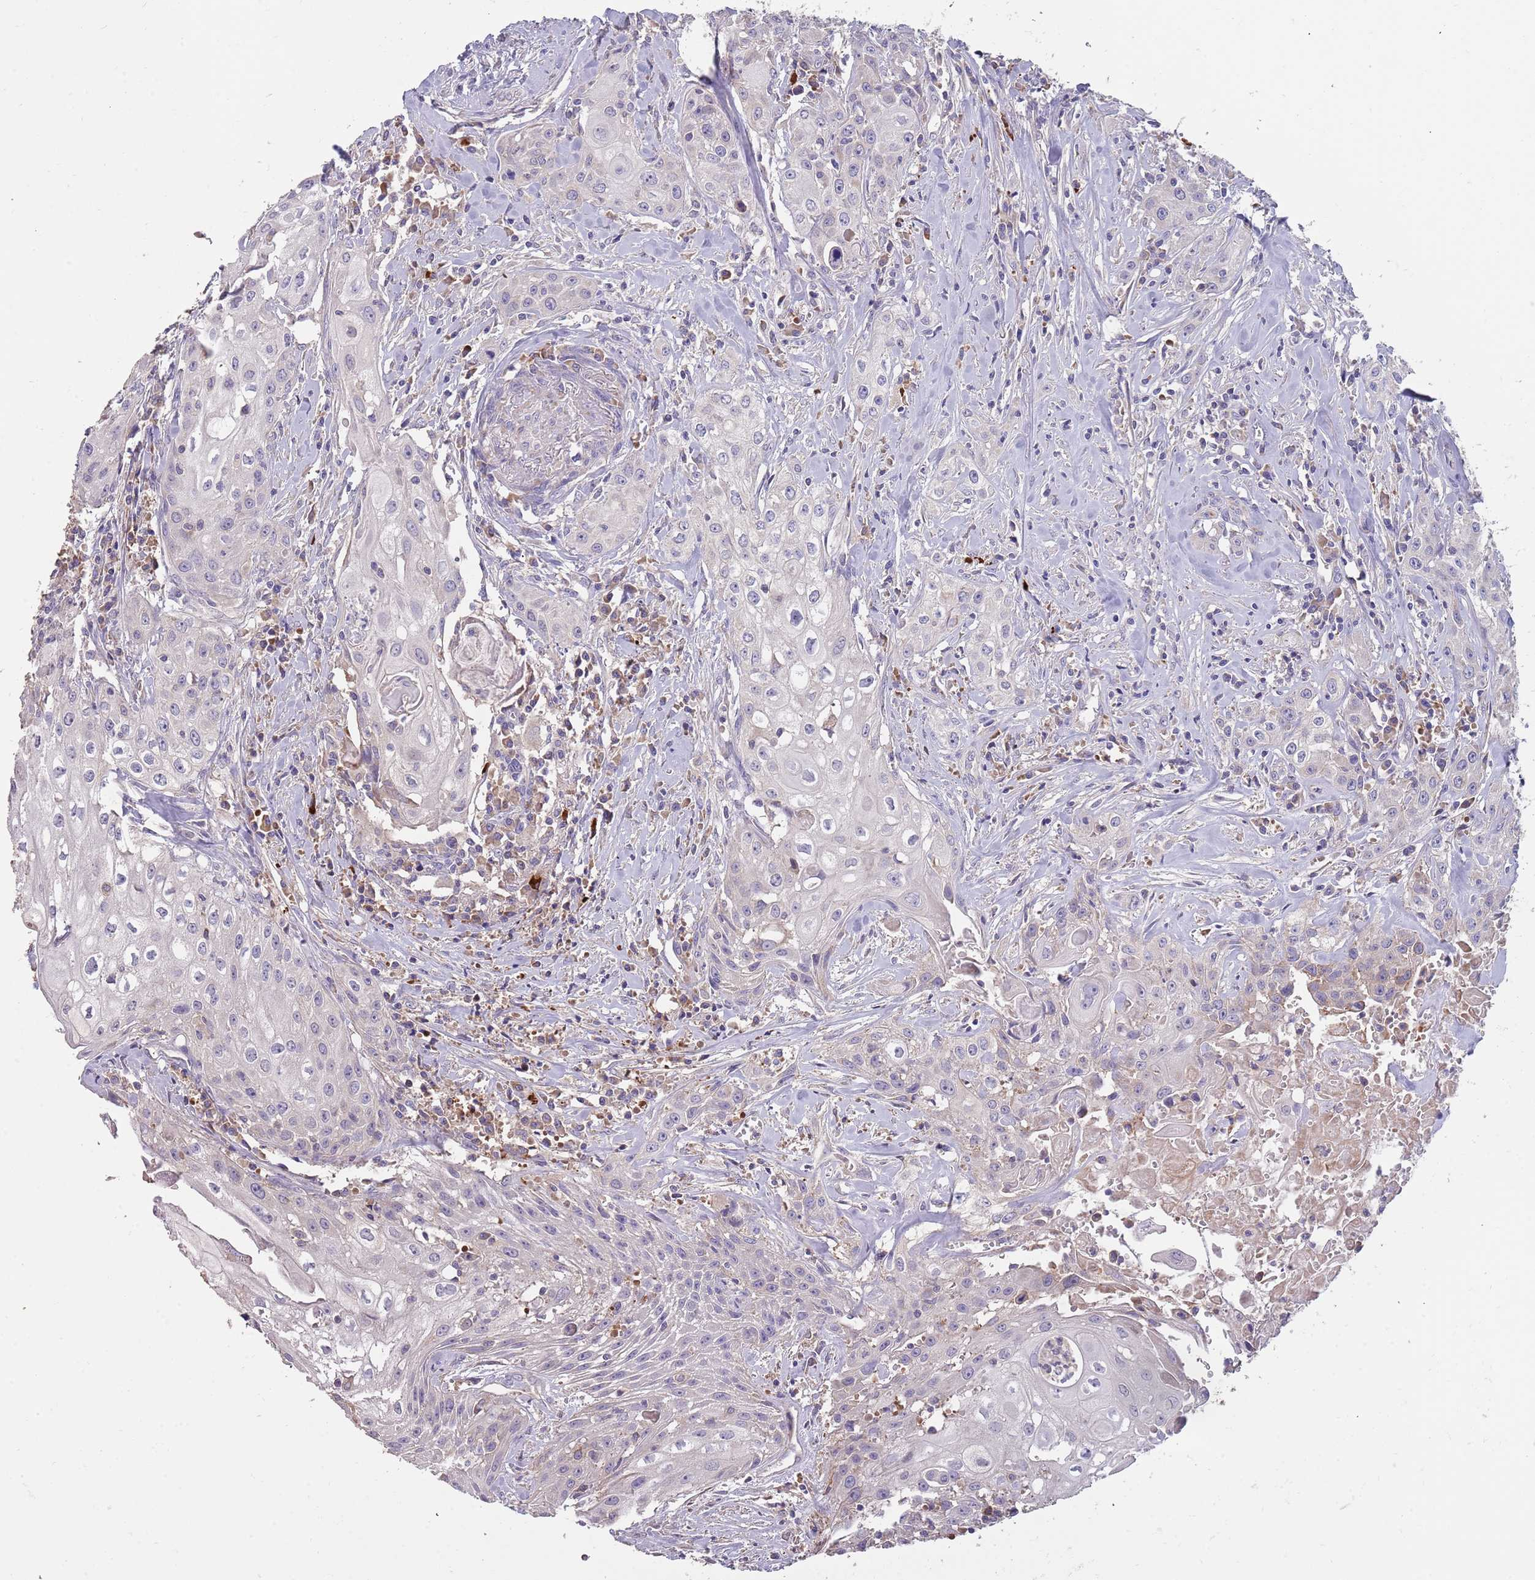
{"staining": {"intensity": "negative", "quantity": "none", "location": "none"}, "tissue": "head and neck cancer", "cell_type": "Tumor cells", "image_type": "cancer", "snomed": [{"axis": "morphology", "description": "Squamous cell carcinoma, NOS"}, {"axis": "topography", "description": "Oral tissue"}, {"axis": "topography", "description": "Head-Neck"}], "caption": "Tumor cells are negative for protein expression in human head and neck cancer.", "gene": "SUSD1", "patient": {"sex": "female", "age": 82}}